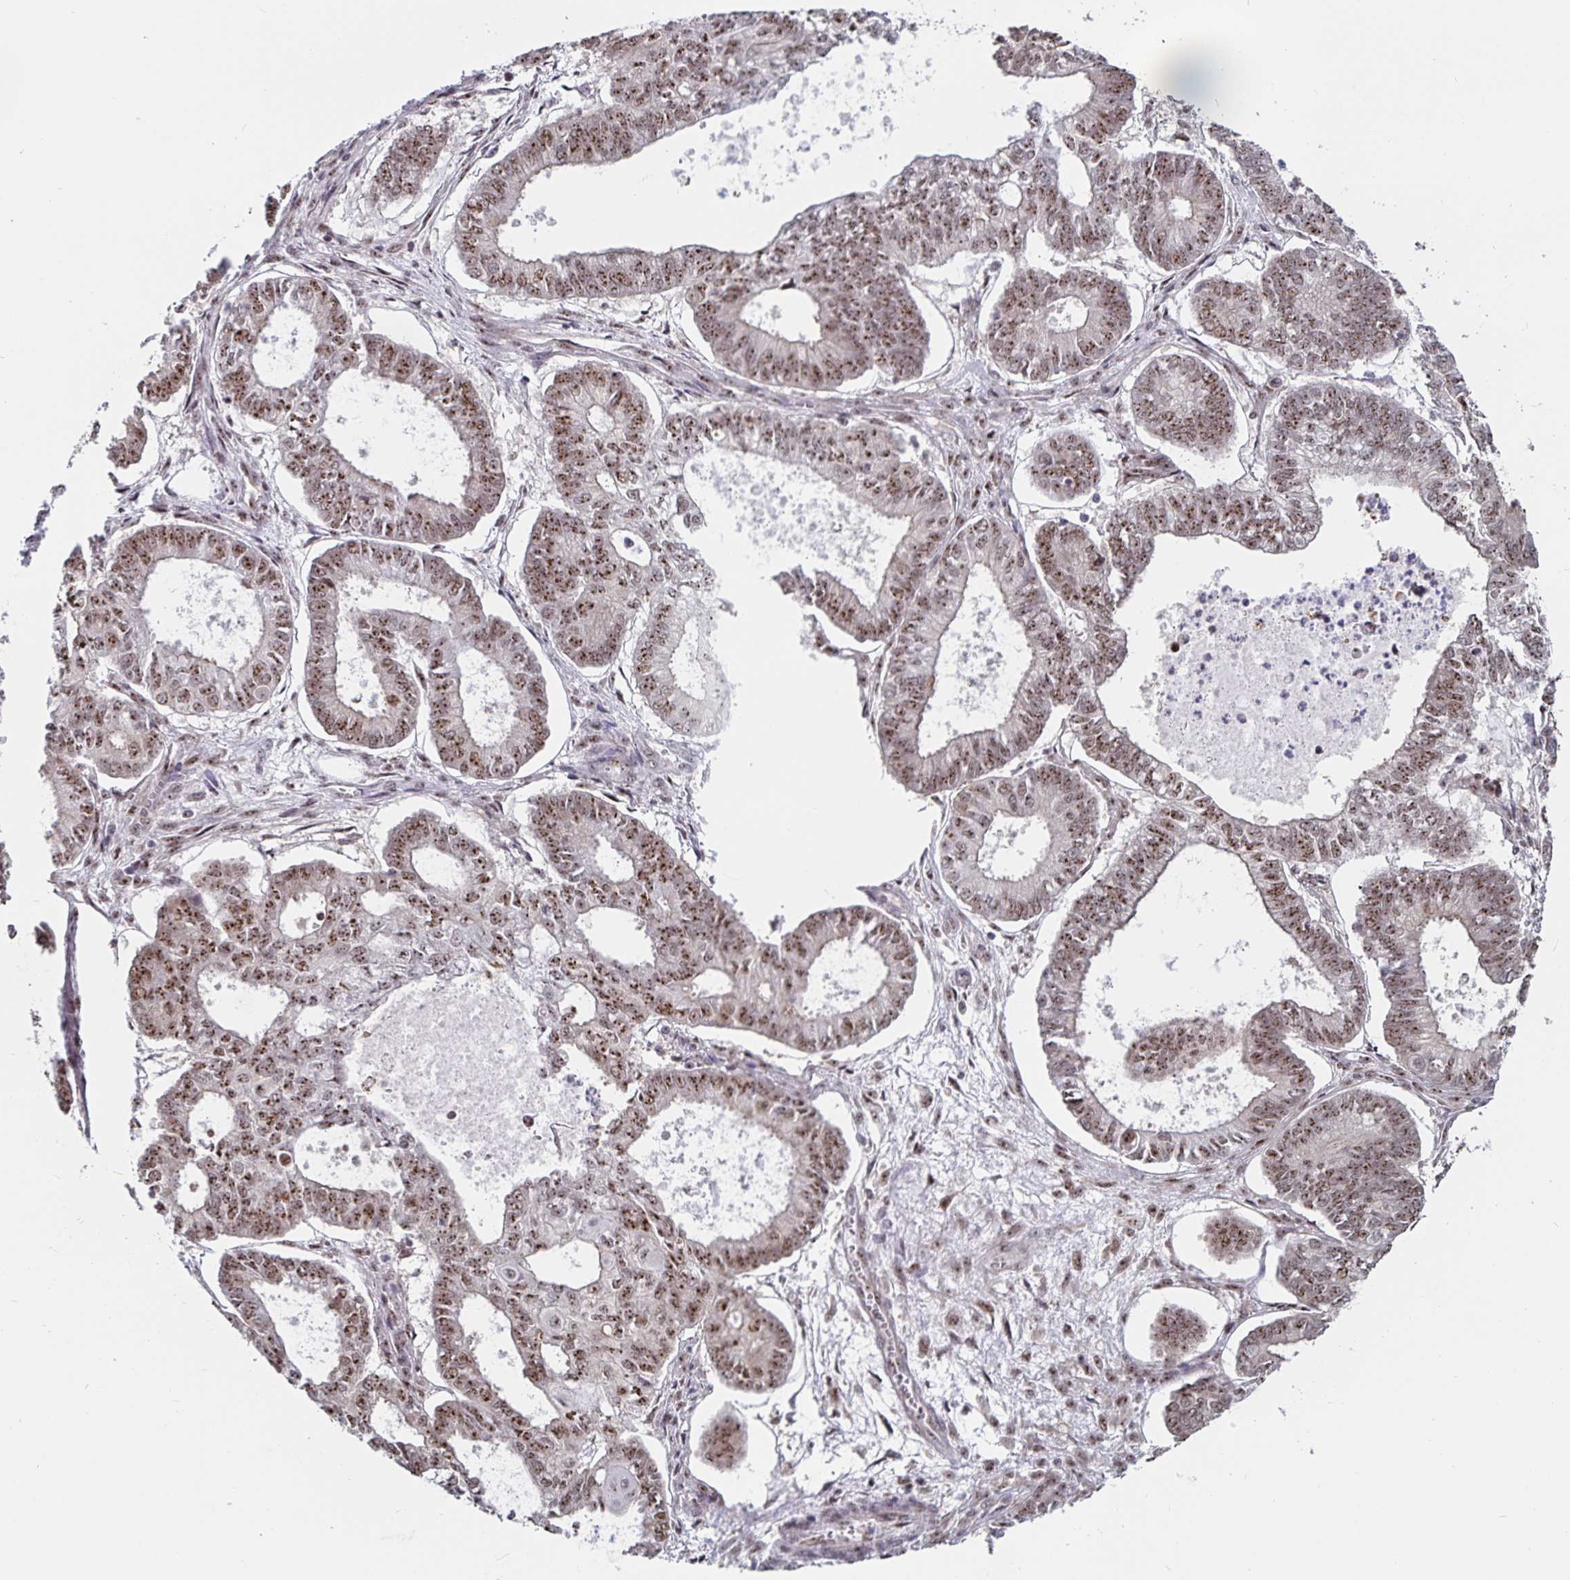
{"staining": {"intensity": "moderate", "quantity": ">75%", "location": "nuclear"}, "tissue": "ovarian cancer", "cell_type": "Tumor cells", "image_type": "cancer", "snomed": [{"axis": "morphology", "description": "Carcinoma, endometroid"}, {"axis": "topography", "description": "Ovary"}], "caption": "A histopathology image of endometroid carcinoma (ovarian) stained for a protein reveals moderate nuclear brown staining in tumor cells. Using DAB (3,3'-diaminobenzidine) (brown) and hematoxylin (blue) stains, captured at high magnification using brightfield microscopy.", "gene": "LAS1L", "patient": {"sex": "female", "age": 64}}